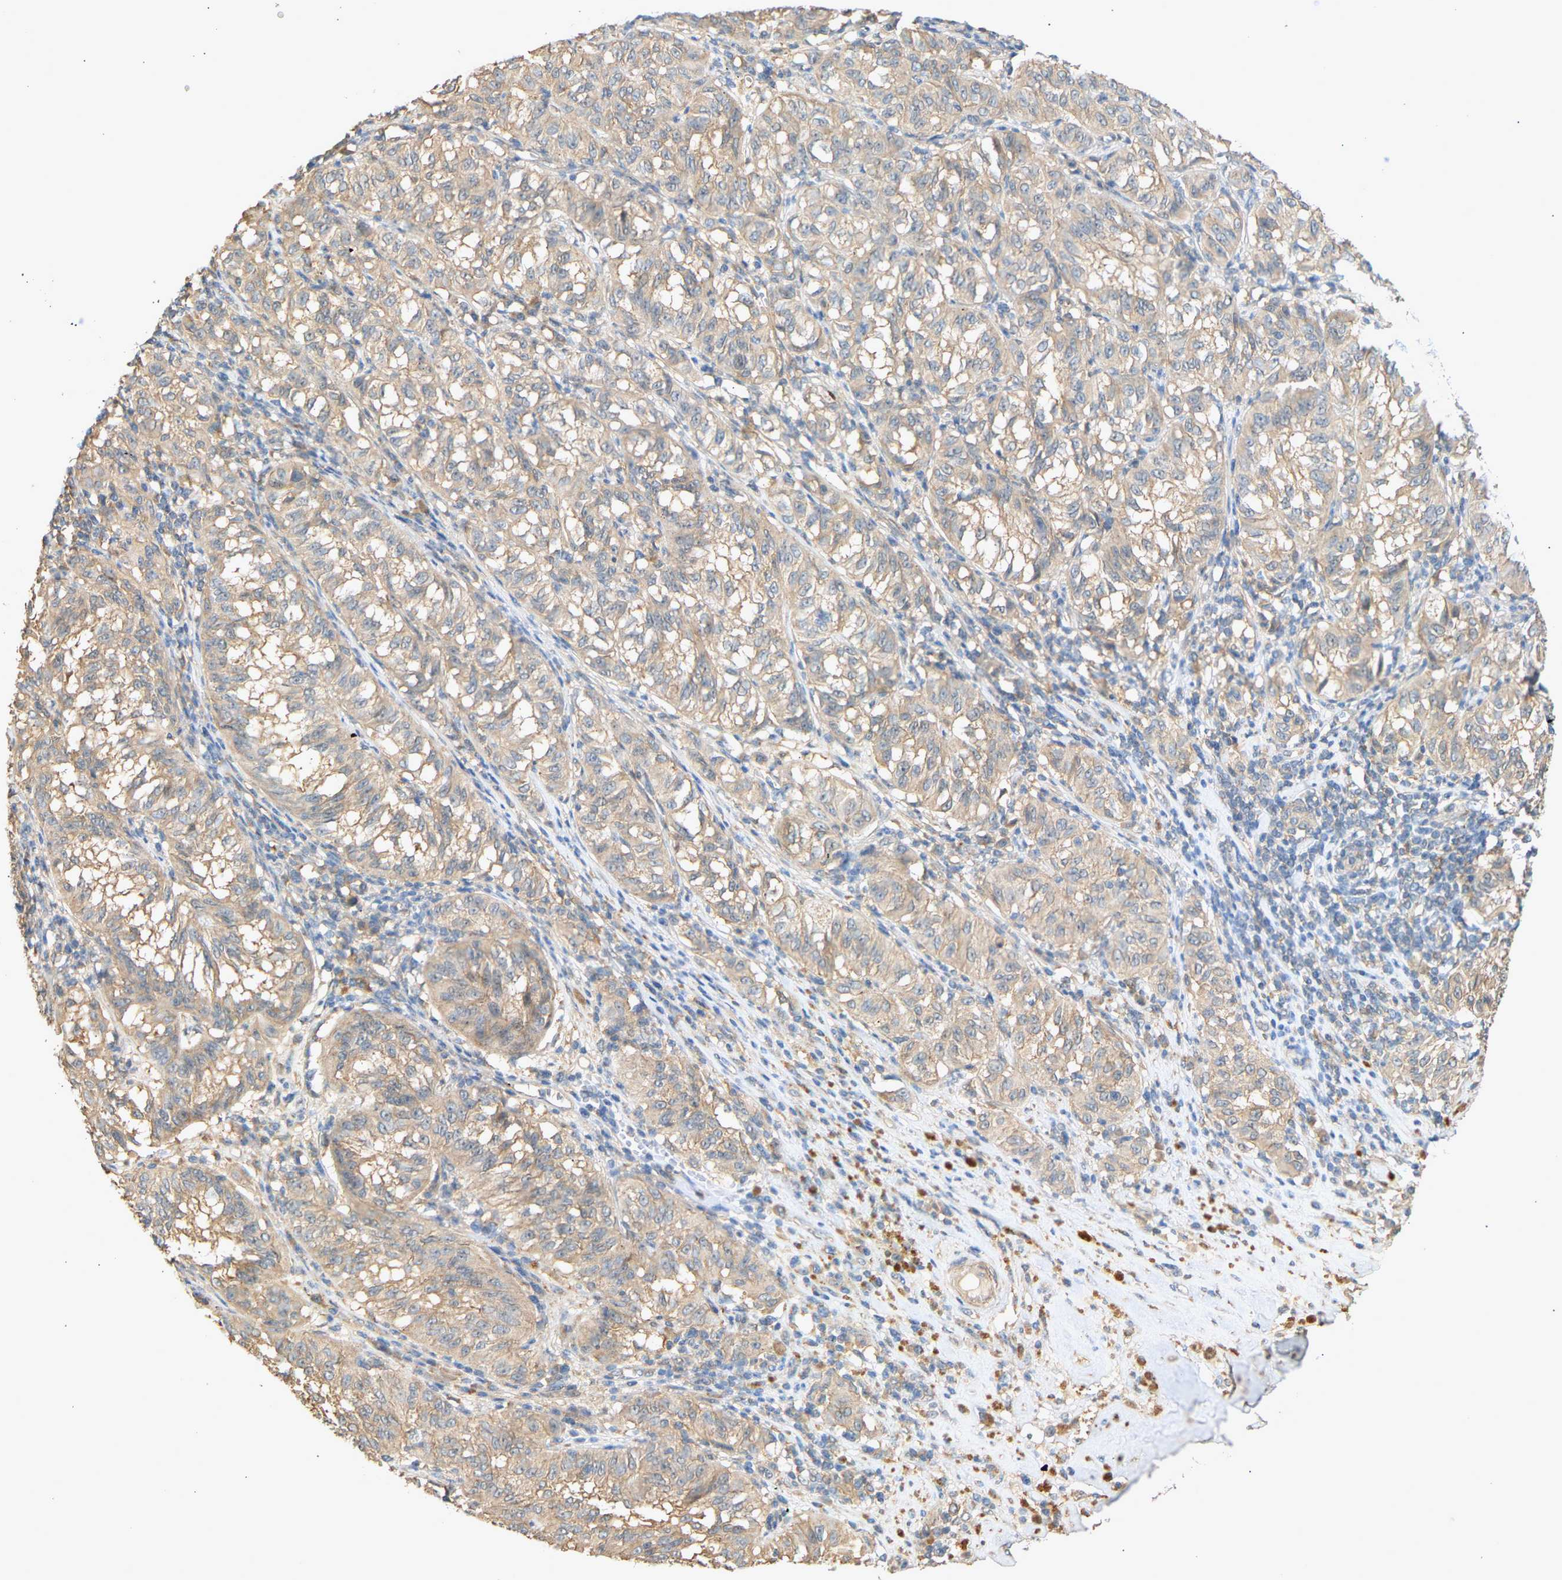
{"staining": {"intensity": "weak", "quantity": "25%-75%", "location": "cytoplasmic/membranous"}, "tissue": "melanoma", "cell_type": "Tumor cells", "image_type": "cancer", "snomed": [{"axis": "morphology", "description": "Malignant melanoma, NOS"}, {"axis": "topography", "description": "Skin"}], "caption": "Immunohistochemistry (DAB) staining of malignant melanoma demonstrates weak cytoplasmic/membranous protein expression in about 25%-75% of tumor cells.", "gene": "RGL1", "patient": {"sex": "female", "age": 72}}